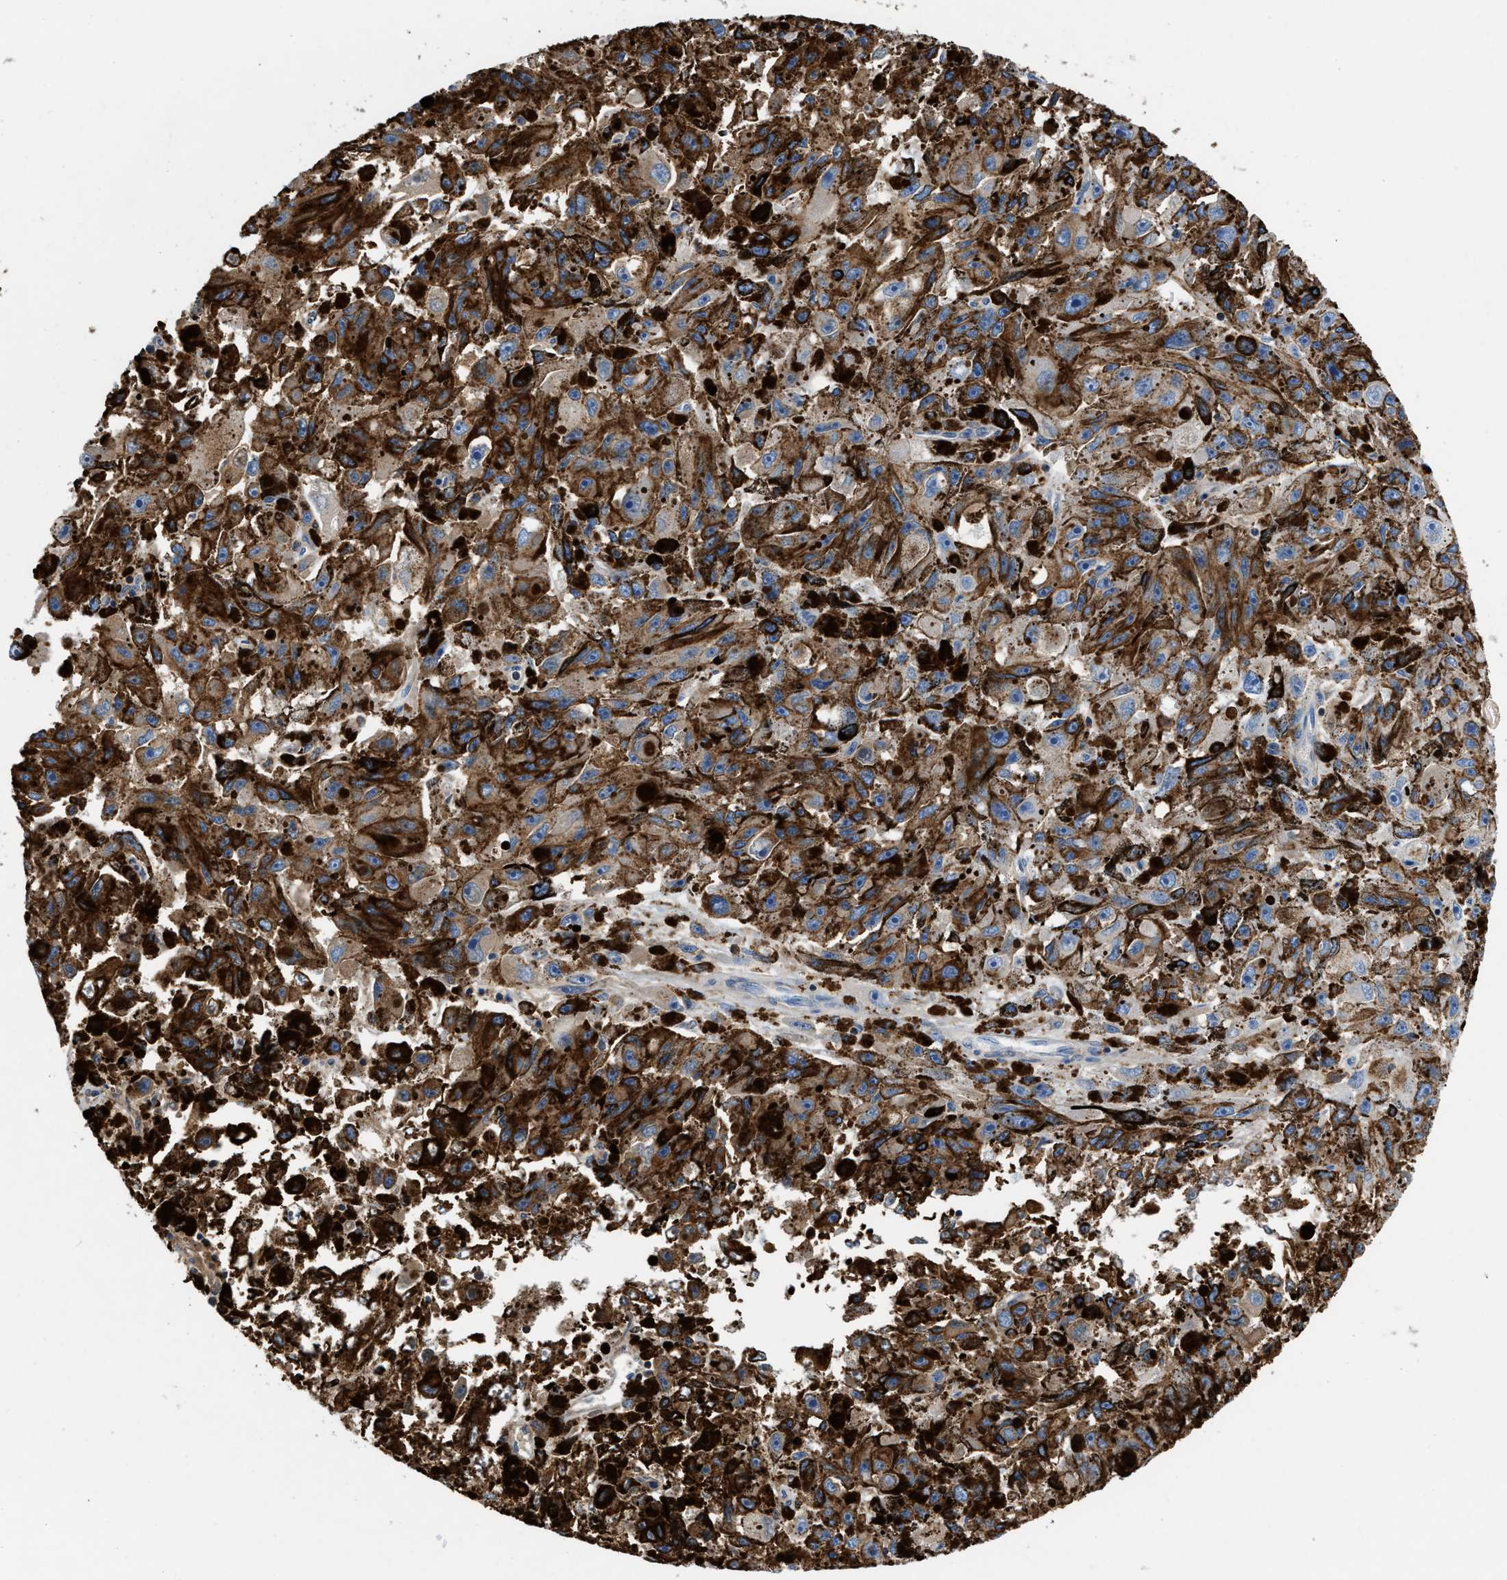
{"staining": {"intensity": "weak", "quantity": "<25%", "location": "cytoplasmic/membranous"}, "tissue": "melanoma", "cell_type": "Tumor cells", "image_type": "cancer", "snomed": [{"axis": "morphology", "description": "Malignant melanoma, NOS"}, {"axis": "topography", "description": "Skin"}], "caption": "An IHC micrograph of malignant melanoma is shown. There is no staining in tumor cells of malignant melanoma.", "gene": "ATP6V0D1", "patient": {"sex": "female", "age": 104}}